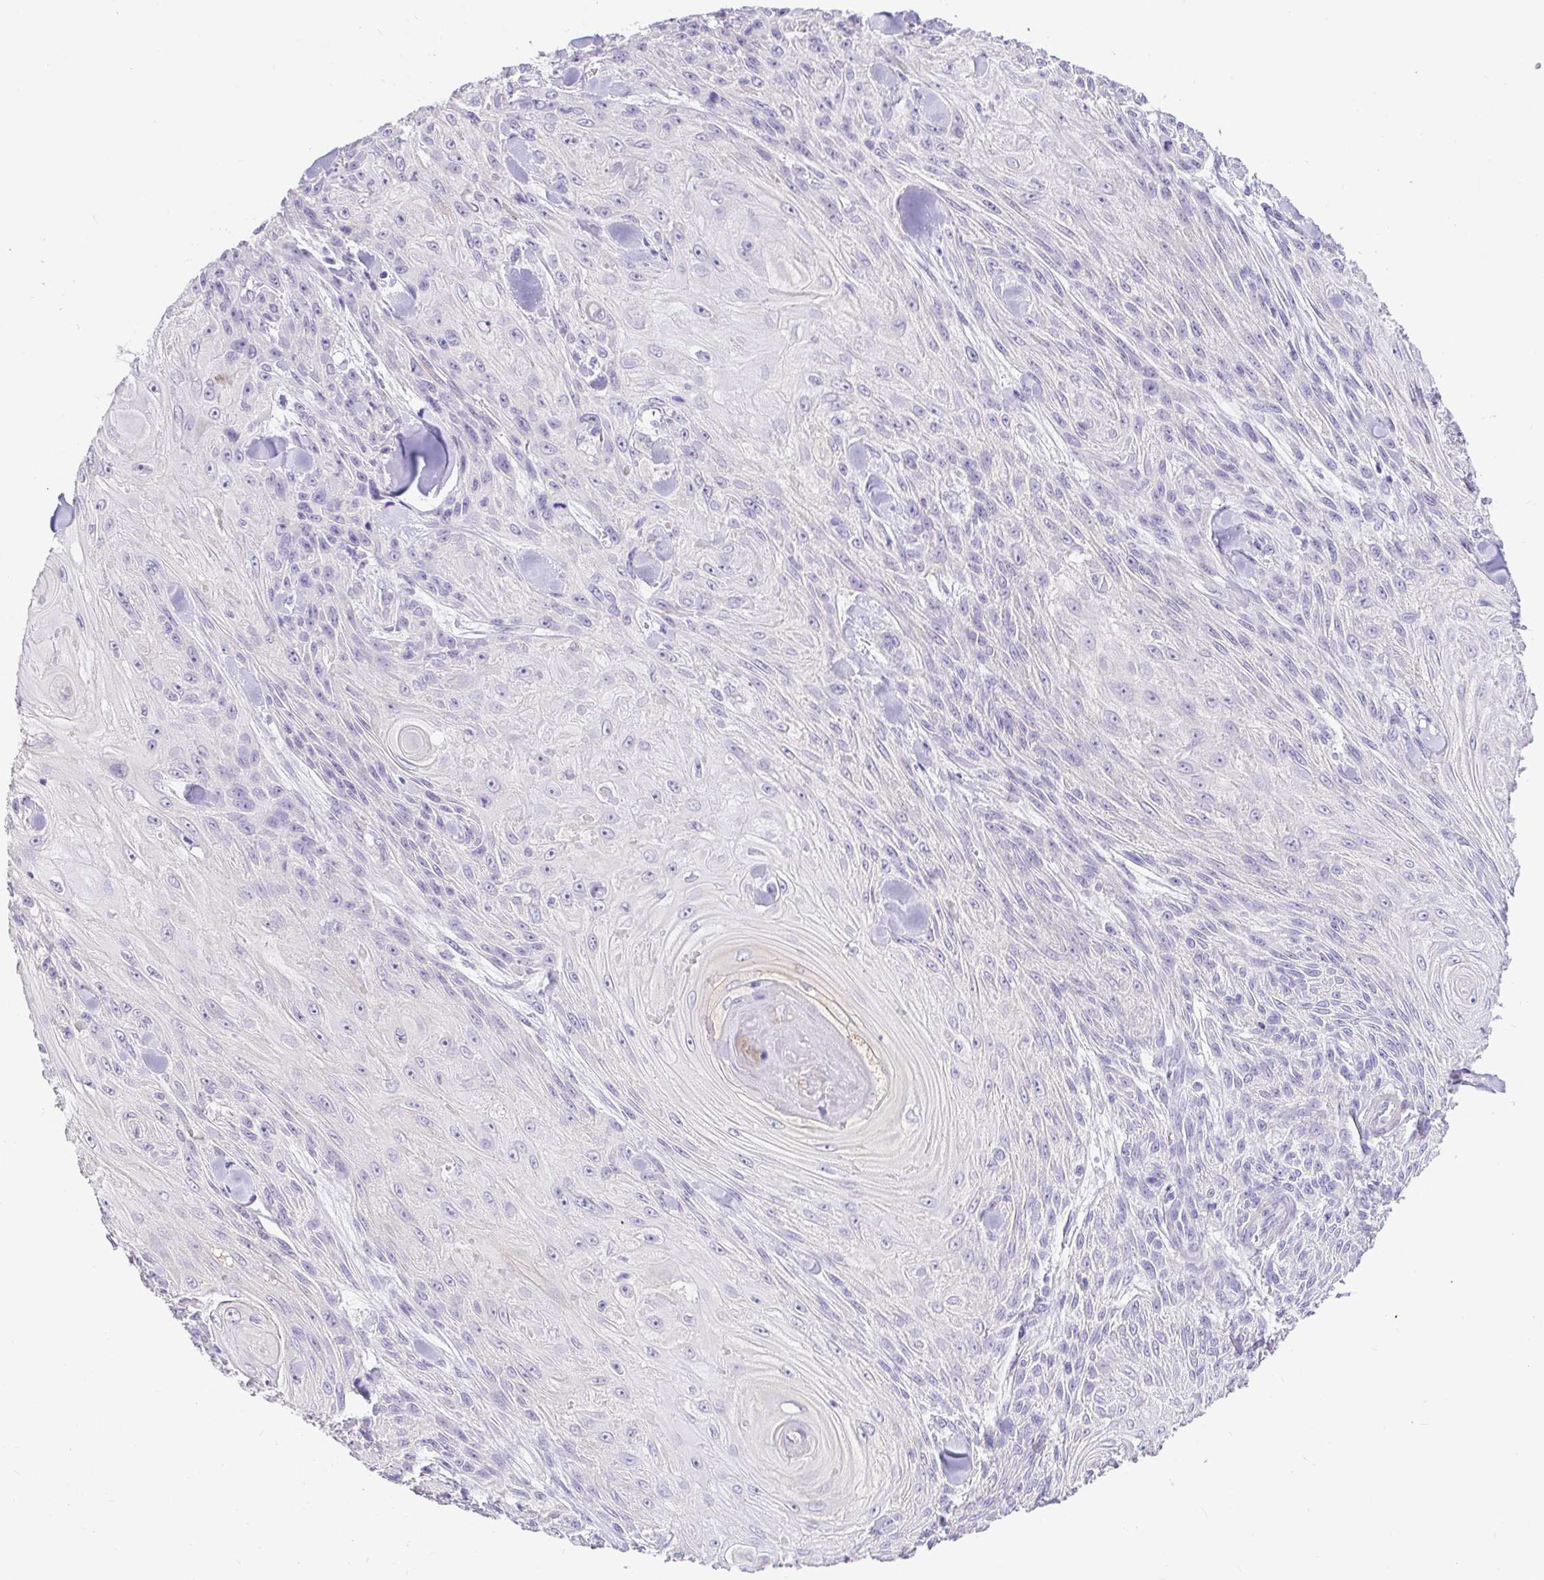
{"staining": {"intensity": "negative", "quantity": "none", "location": "none"}, "tissue": "skin cancer", "cell_type": "Tumor cells", "image_type": "cancer", "snomed": [{"axis": "morphology", "description": "Squamous cell carcinoma, NOS"}, {"axis": "topography", "description": "Skin"}], "caption": "Tumor cells are negative for brown protein staining in squamous cell carcinoma (skin). The staining was performed using DAB (3,3'-diaminobenzidine) to visualize the protein expression in brown, while the nuclei were stained in blue with hematoxylin (Magnification: 20x).", "gene": "CDO1", "patient": {"sex": "male", "age": 88}}